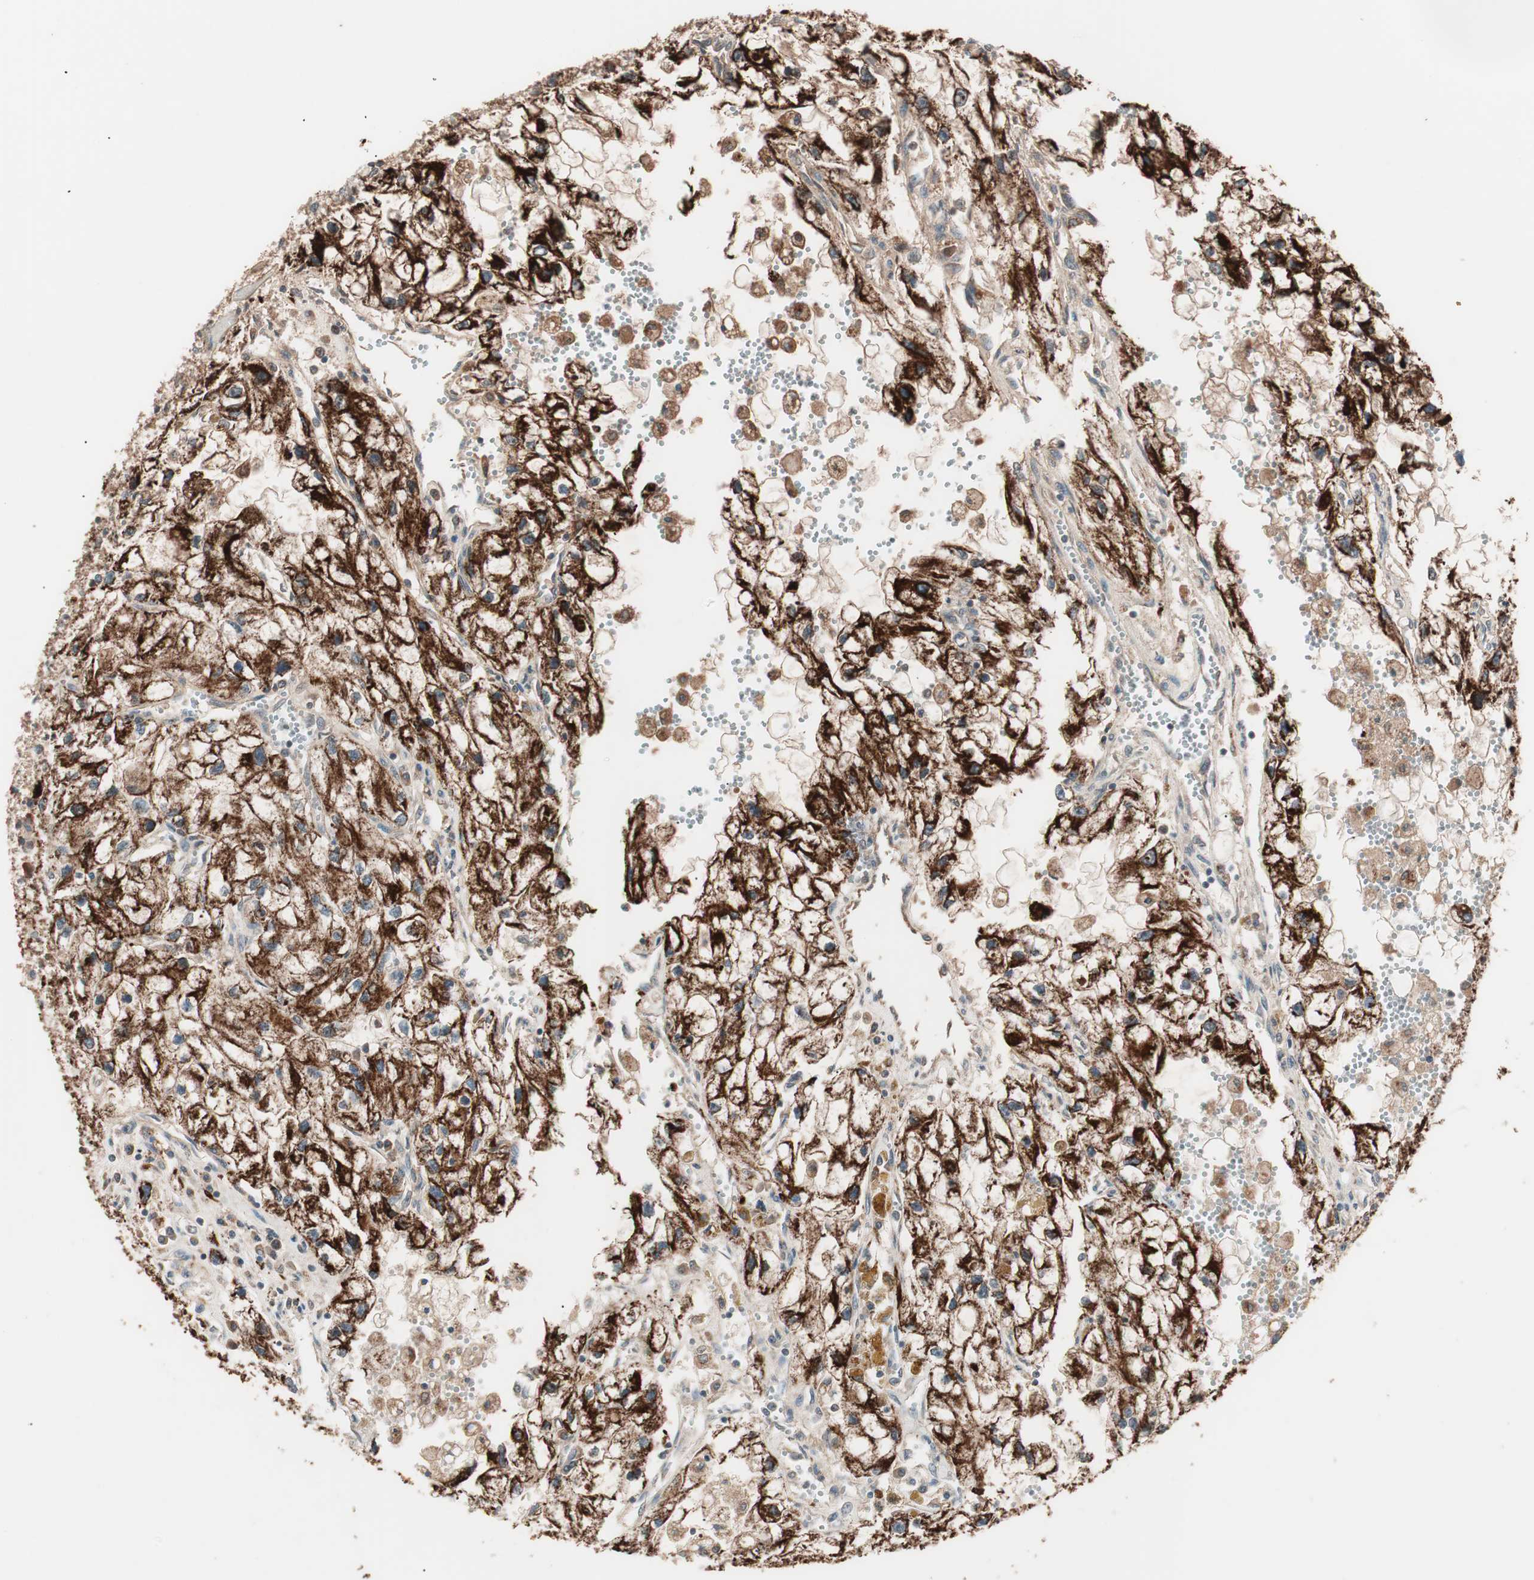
{"staining": {"intensity": "strong", "quantity": ">75%", "location": "cytoplasmic/membranous"}, "tissue": "renal cancer", "cell_type": "Tumor cells", "image_type": "cancer", "snomed": [{"axis": "morphology", "description": "Adenocarcinoma, NOS"}, {"axis": "topography", "description": "Kidney"}], "caption": "Human renal cancer stained with a protein marker shows strong staining in tumor cells.", "gene": "NFRKB", "patient": {"sex": "female", "age": 70}}